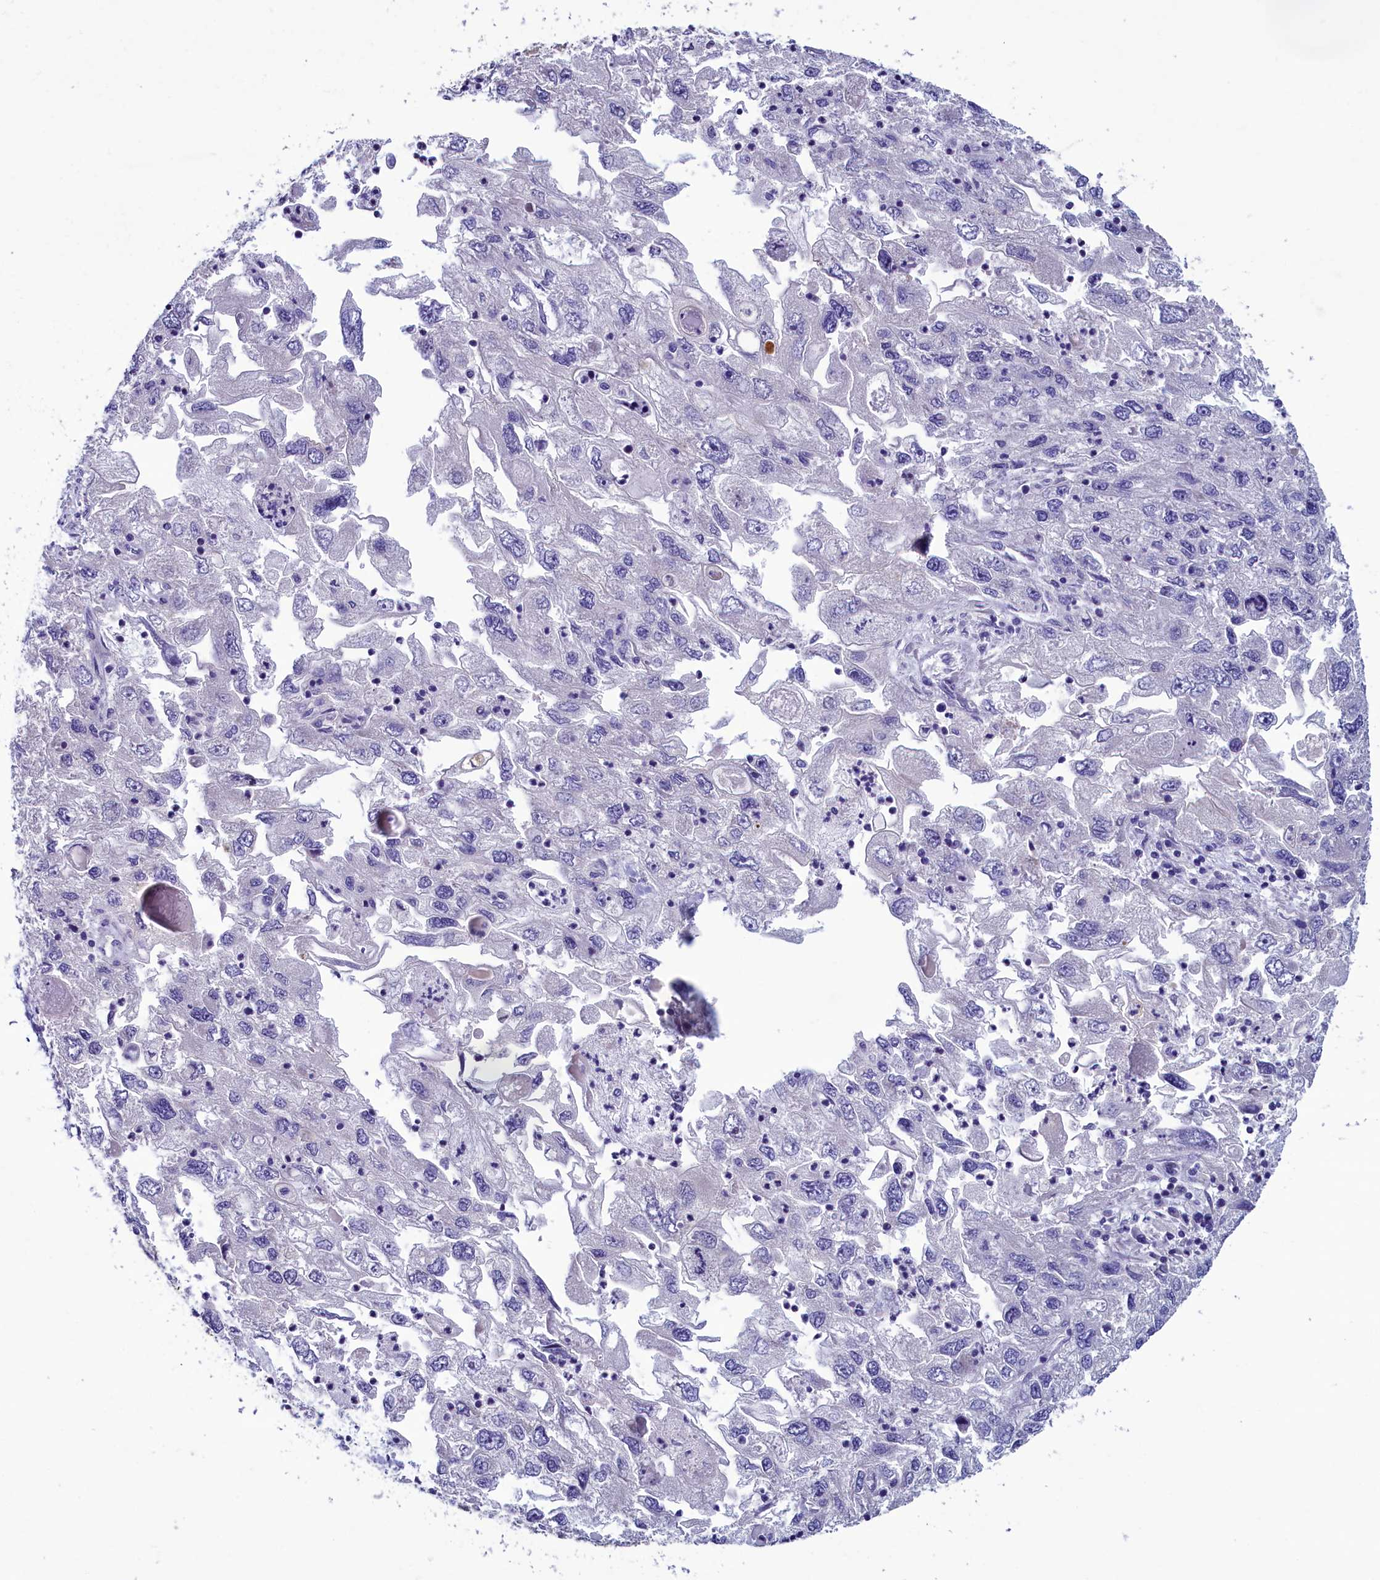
{"staining": {"intensity": "negative", "quantity": "none", "location": "none"}, "tissue": "endometrial cancer", "cell_type": "Tumor cells", "image_type": "cancer", "snomed": [{"axis": "morphology", "description": "Adenocarcinoma, NOS"}, {"axis": "topography", "description": "Endometrium"}], "caption": "This histopathology image is of endometrial cancer stained with immunohistochemistry to label a protein in brown with the nuclei are counter-stained blue. There is no staining in tumor cells. (Immunohistochemistry (ihc), brightfield microscopy, high magnification).", "gene": "KRBOX5", "patient": {"sex": "female", "age": 49}}